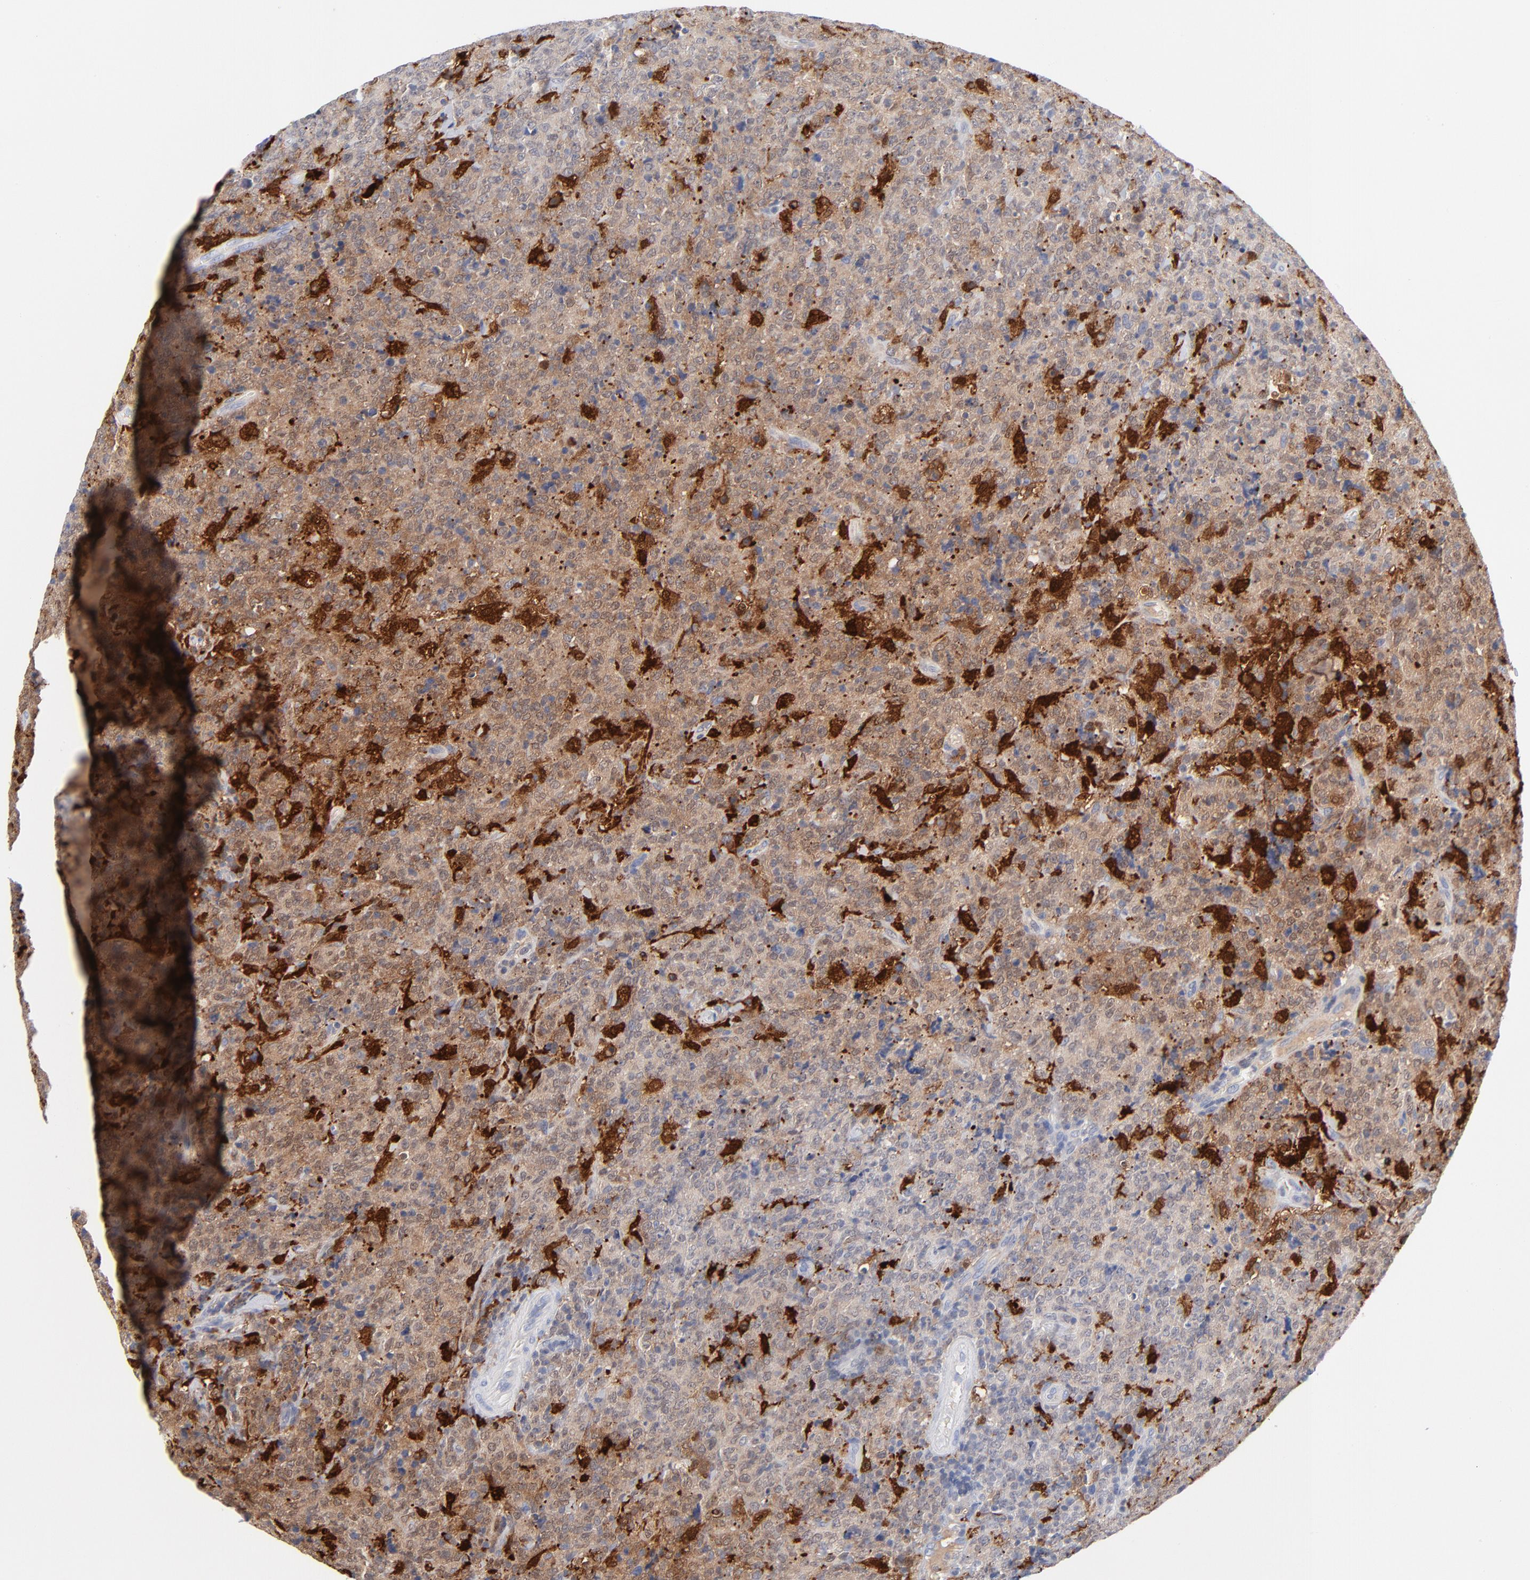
{"staining": {"intensity": "strong", "quantity": "<25%", "location": "cytoplasmic/membranous"}, "tissue": "lymphoma", "cell_type": "Tumor cells", "image_type": "cancer", "snomed": [{"axis": "morphology", "description": "Malignant lymphoma, non-Hodgkin's type, High grade"}, {"axis": "topography", "description": "Tonsil"}], "caption": "Approximately <25% of tumor cells in human malignant lymphoma, non-Hodgkin's type (high-grade) reveal strong cytoplasmic/membranous protein expression as visualized by brown immunohistochemical staining.", "gene": "IFIT2", "patient": {"sex": "female", "age": 36}}